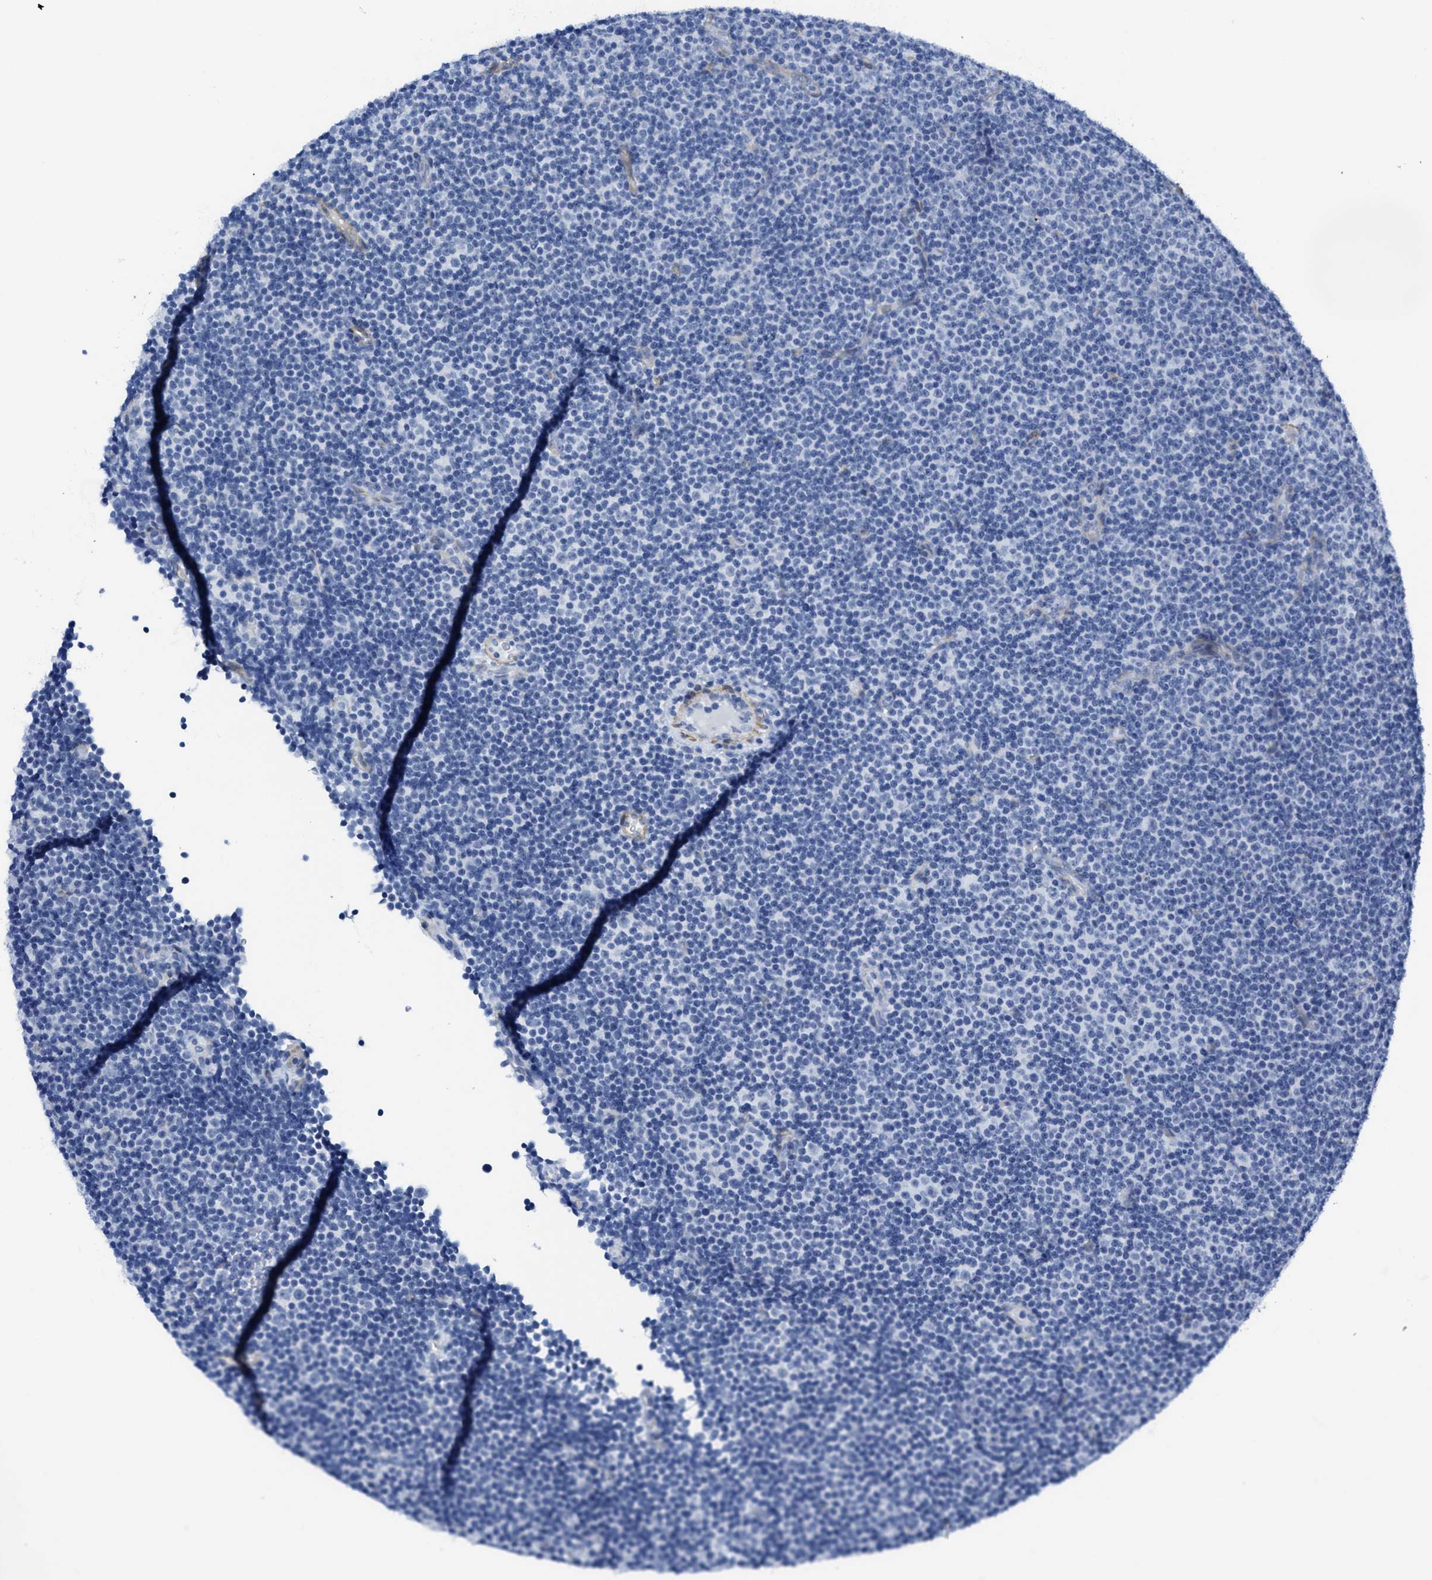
{"staining": {"intensity": "negative", "quantity": "none", "location": "none"}, "tissue": "lymphoma", "cell_type": "Tumor cells", "image_type": "cancer", "snomed": [{"axis": "morphology", "description": "Malignant lymphoma, non-Hodgkin's type, Low grade"}, {"axis": "topography", "description": "Lymph node"}], "caption": "Human lymphoma stained for a protein using immunohistochemistry (IHC) reveals no positivity in tumor cells.", "gene": "TUB", "patient": {"sex": "female", "age": 67}}